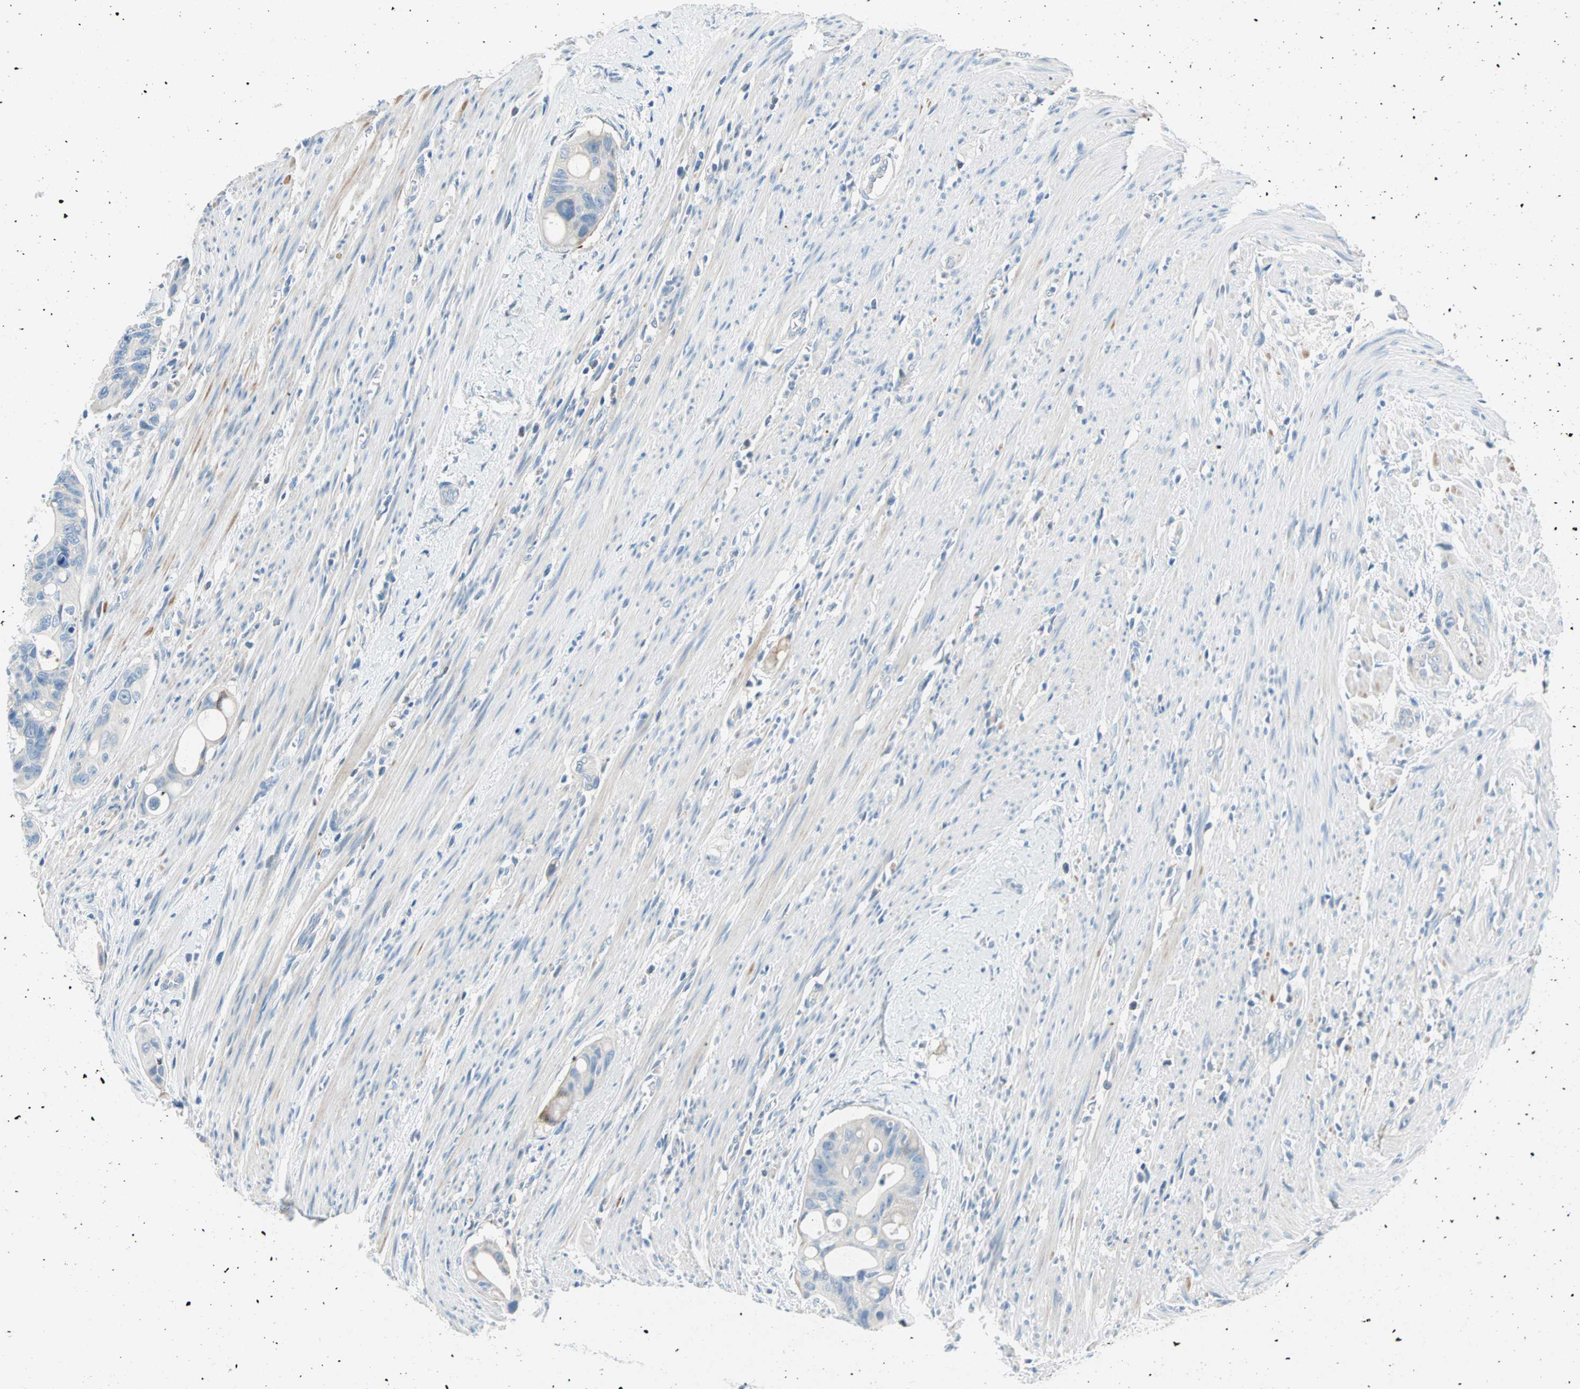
{"staining": {"intensity": "negative", "quantity": "none", "location": "none"}, "tissue": "colorectal cancer", "cell_type": "Tumor cells", "image_type": "cancer", "snomed": [{"axis": "morphology", "description": "Adenocarcinoma, NOS"}, {"axis": "topography", "description": "Colon"}], "caption": "Immunohistochemistry image of neoplastic tissue: human colorectal adenocarcinoma stained with DAB shows no significant protein expression in tumor cells.", "gene": "TMEM163", "patient": {"sex": "female", "age": 57}}